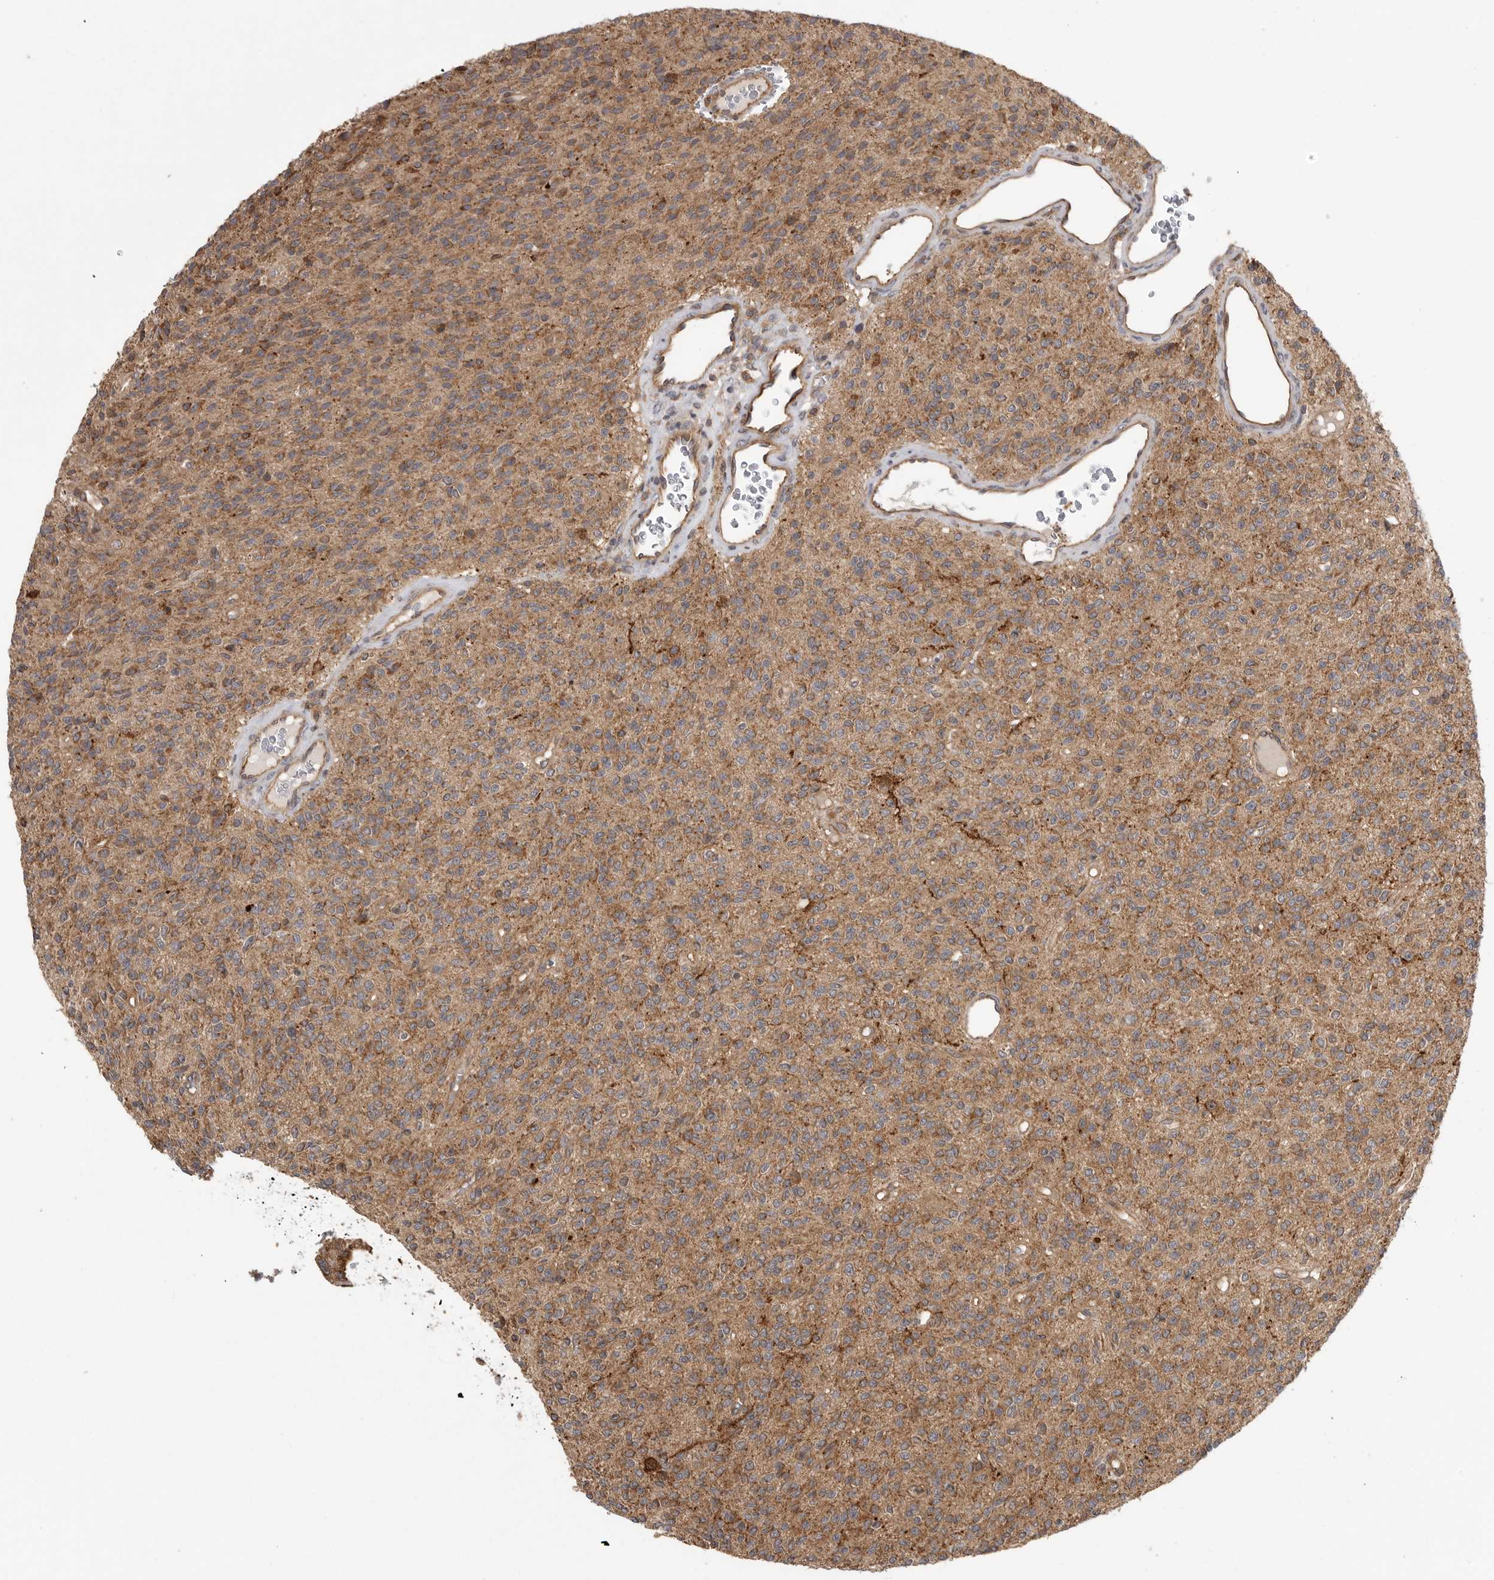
{"staining": {"intensity": "weak", "quantity": "25%-75%", "location": "cytoplasmic/membranous"}, "tissue": "glioma", "cell_type": "Tumor cells", "image_type": "cancer", "snomed": [{"axis": "morphology", "description": "Glioma, malignant, High grade"}, {"axis": "topography", "description": "Brain"}], "caption": "Human glioma stained with a brown dye reveals weak cytoplasmic/membranous positive expression in approximately 25%-75% of tumor cells.", "gene": "OXR1", "patient": {"sex": "male", "age": 34}}